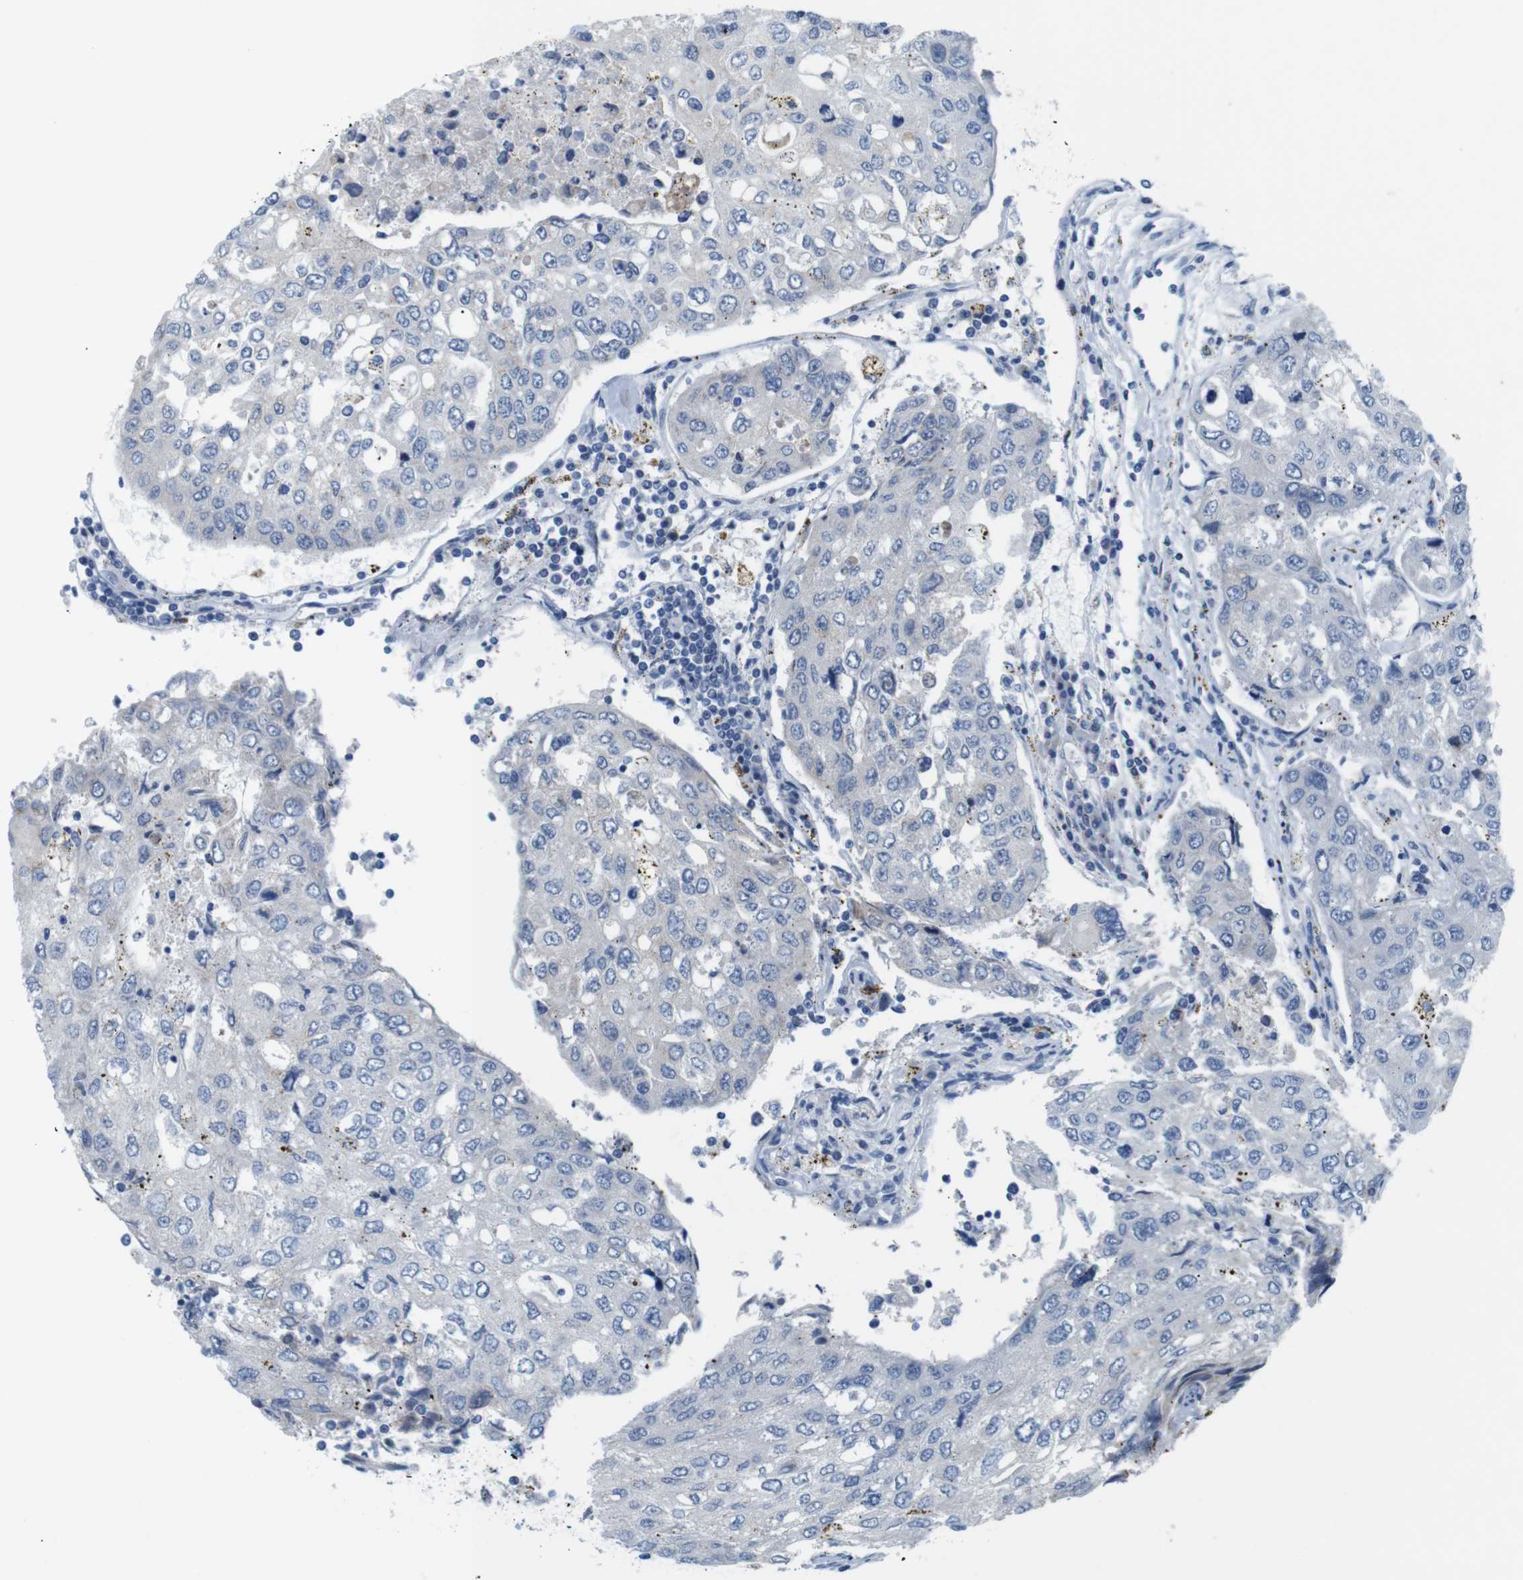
{"staining": {"intensity": "negative", "quantity": "none", "location": "none"}, "tissue": "urothelial cancer", "cell_type": "Tumor cells", "image_type": "cancer", "snomed": [{"axis": "morphology", "description": "Urothelial carcinoma, High grade"}, {"axis": "topography", "description": "Lymph node"}, {"axis": "topography", "description": "Urinary bladder"}], "caption": "Human urothelial carcinoma (high-grade) stained for a protein using immunohistochemistry (IHC) shows no positivity in tumor cells.", "gene": "GOLGA2", "patient": {"sex": "male", "age": 51}}